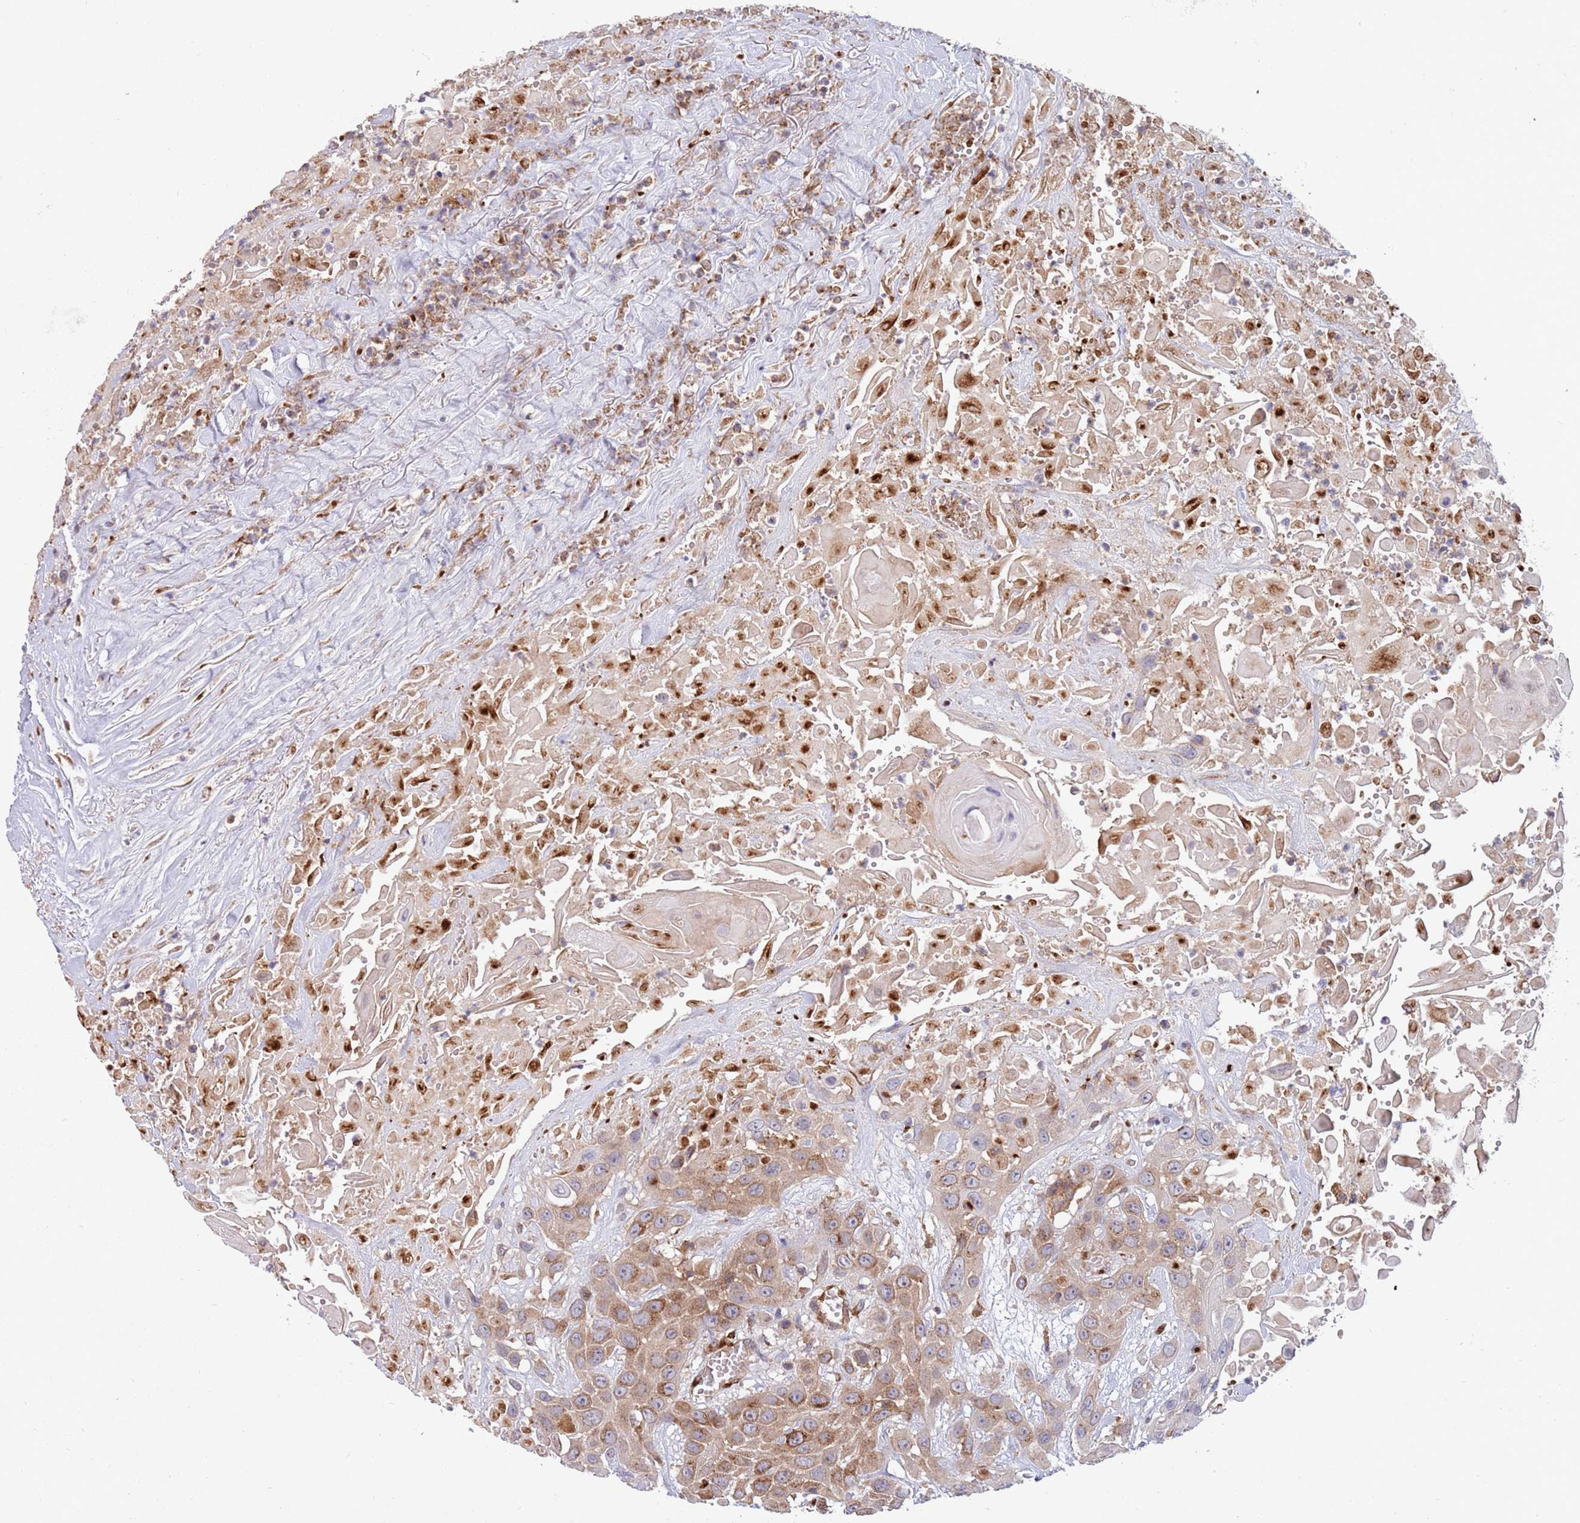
{"staining": {"intensity": "moderate", "quantity": ">75%", "location": "cytoplasmic/membranous"}, "tissue": "head and neck cancer", "cell_type": "Tumor cells", "image_type": "cancer", "snomed": [{"axis": "morphology", "description": "Squamous cell carcinoma, NOS"}, {"axis": "topography", "description": "Head-Neck"}], "caption": "A high-resolution micrograph shows immunohistochemistry staining of squamous cell carcinoma (head and neck), which displays moderate cytoplasmic/membranous positivity in about >75% of tumor cells.", "gene": "BTBD7", "patient": {"sex": "male", "age": 81}}